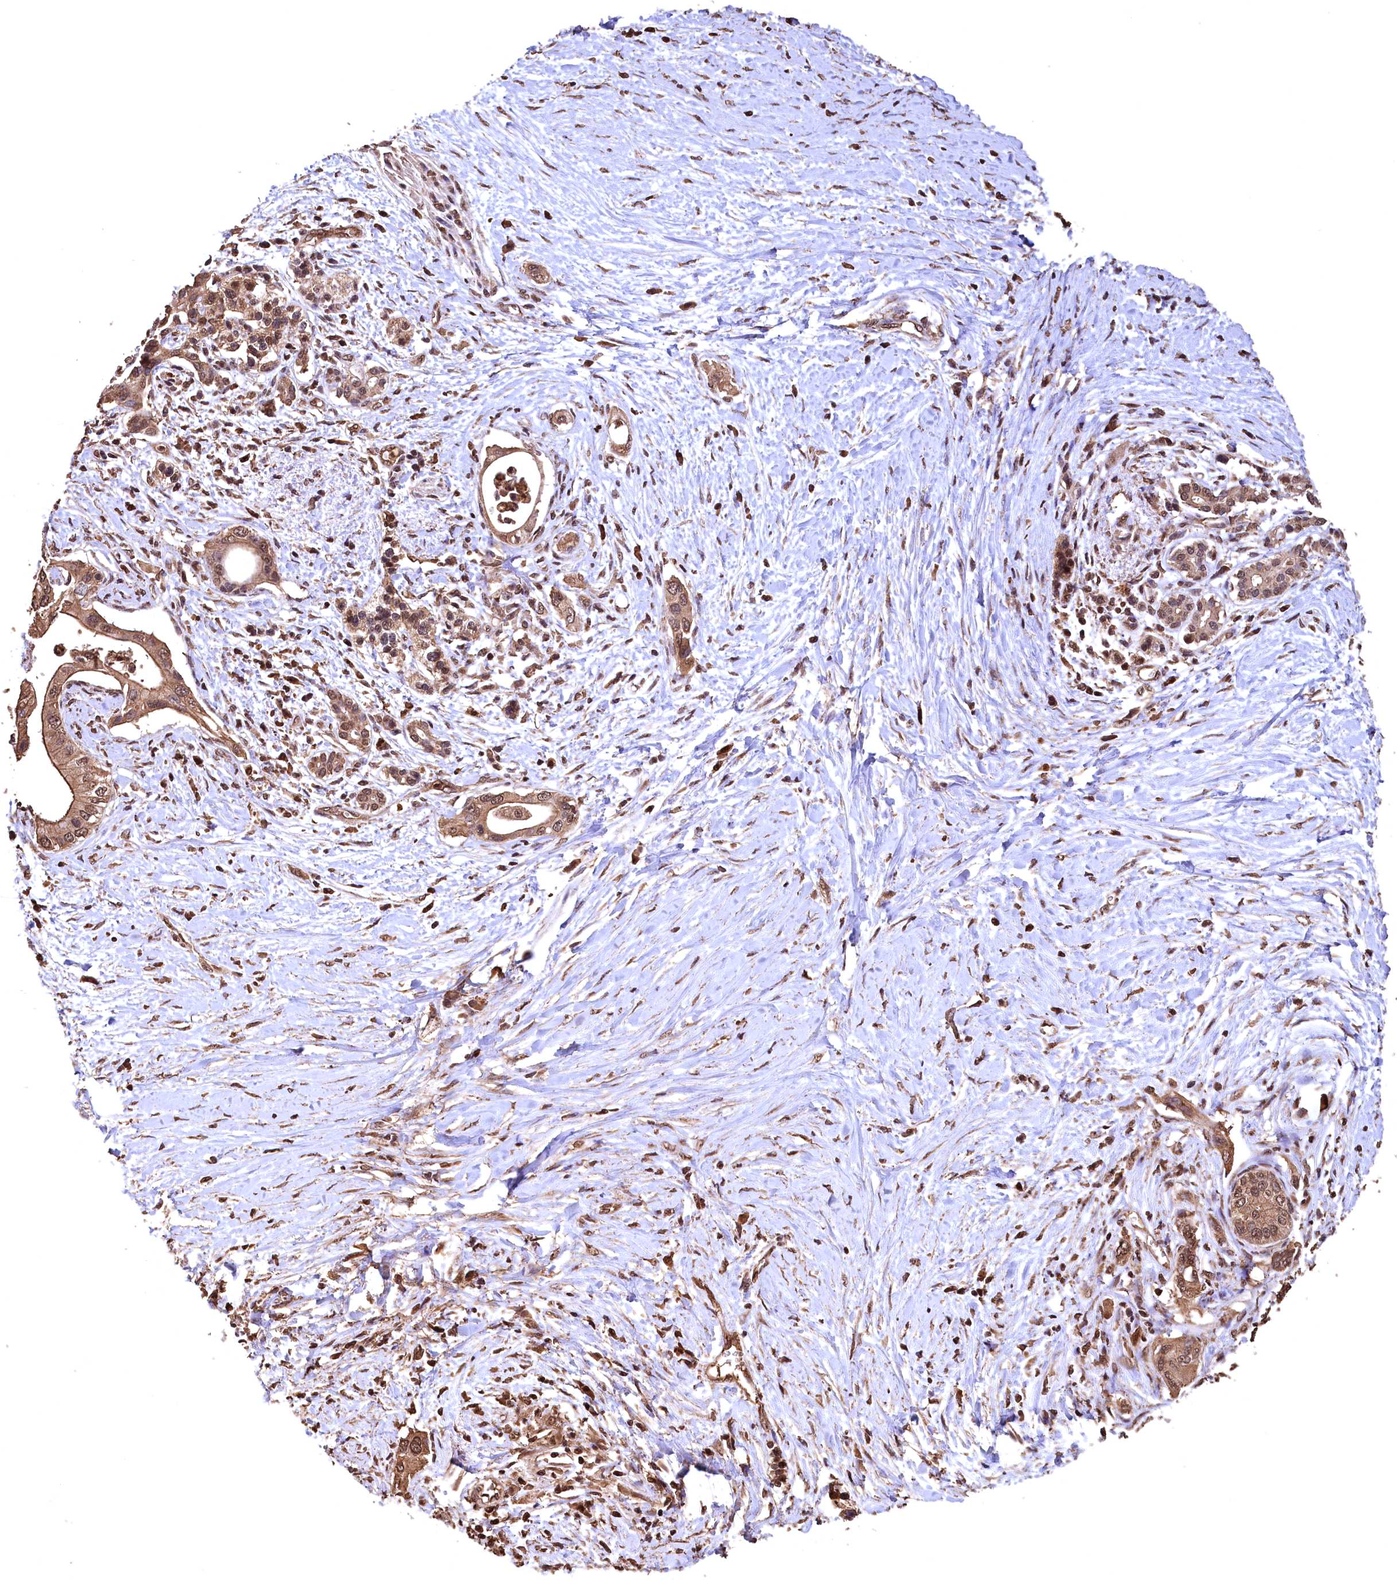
{"staining": {"intensity": "moderate", "quantity": ">75%", "location": "cytoplasmic/membranous,nuclear"}, "tissue": "pancreatic cancer", "cell_type": "Tumor cells", "image_type": "cancer", "snomed": [{"axis": "morphology", "description": "Normal tissue, NOS"}, {"axis": "morphology", "description": "Adenocarcinoma, NOS"}, {"axis": "topography", "description": "Pancreas"}, {"axis": "topography", "description": "Peripheral nerve tissue"}], "caption": "There is medium levels of moderate cytoplasmic/membranous and nuclear staining in tumor cells of pancreatic cancer (adenocarcinoma), as demonstrated by immunohistochemical staining (brown color).", "gene": "CEP57L1", "patient": {"sex": "male", "age": 59}}